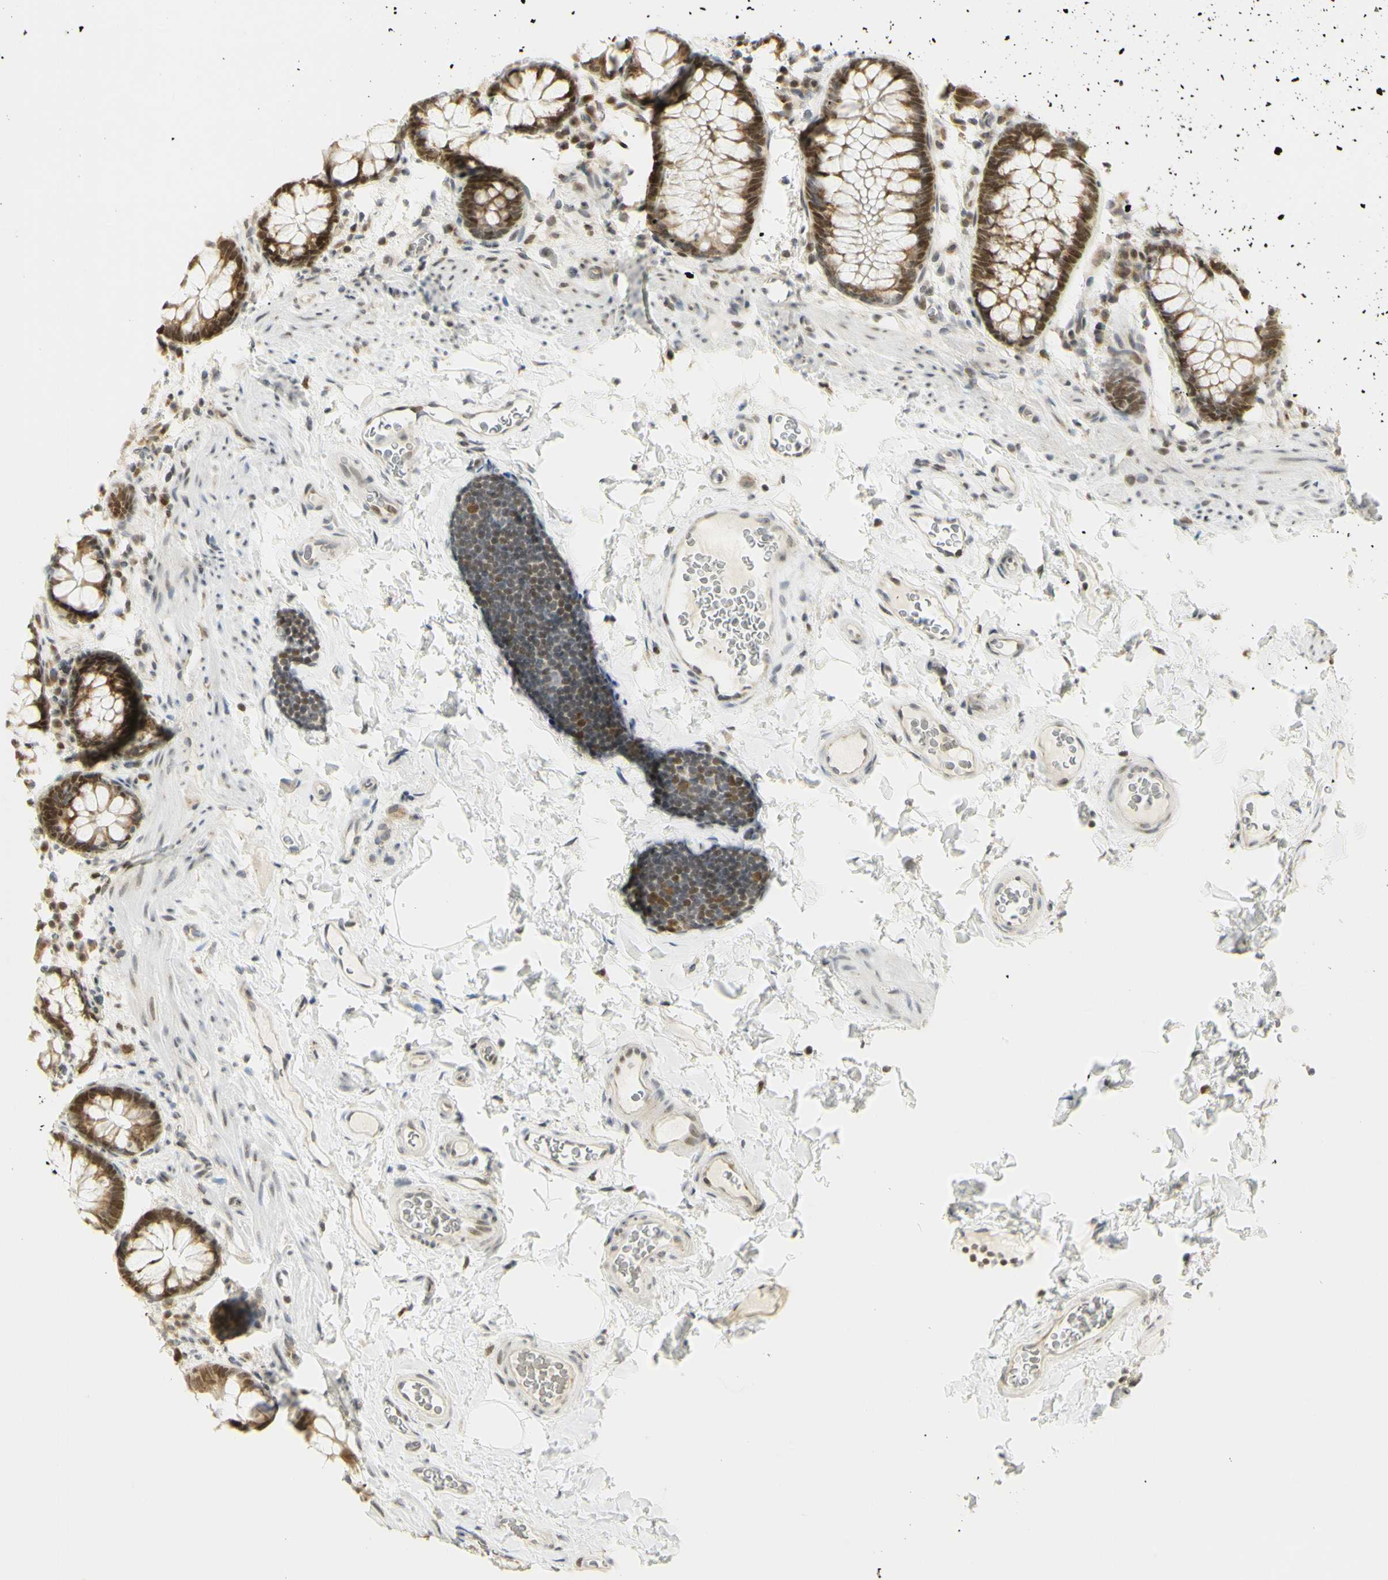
{"staining": {"intensity": "weak", "quantity": "25%-75%", "location": "cytoplasmic/membranous"}, "tissue": "colon", "cell_type": "Endothelial cells", "image_type": "normal", "snomed": [{"axis": "morphology", "description": "Normal tissue, NOS"}, {"axis": "topography", "description": "Colon"}], "caption": "Weak cytoplasmic/membranous staining for a protein is present in approximately 25%-75% of endothelial cells of normal colon using IHC.", "gene": "KIF11", "patient": {"sex": "female", "age": 80}}